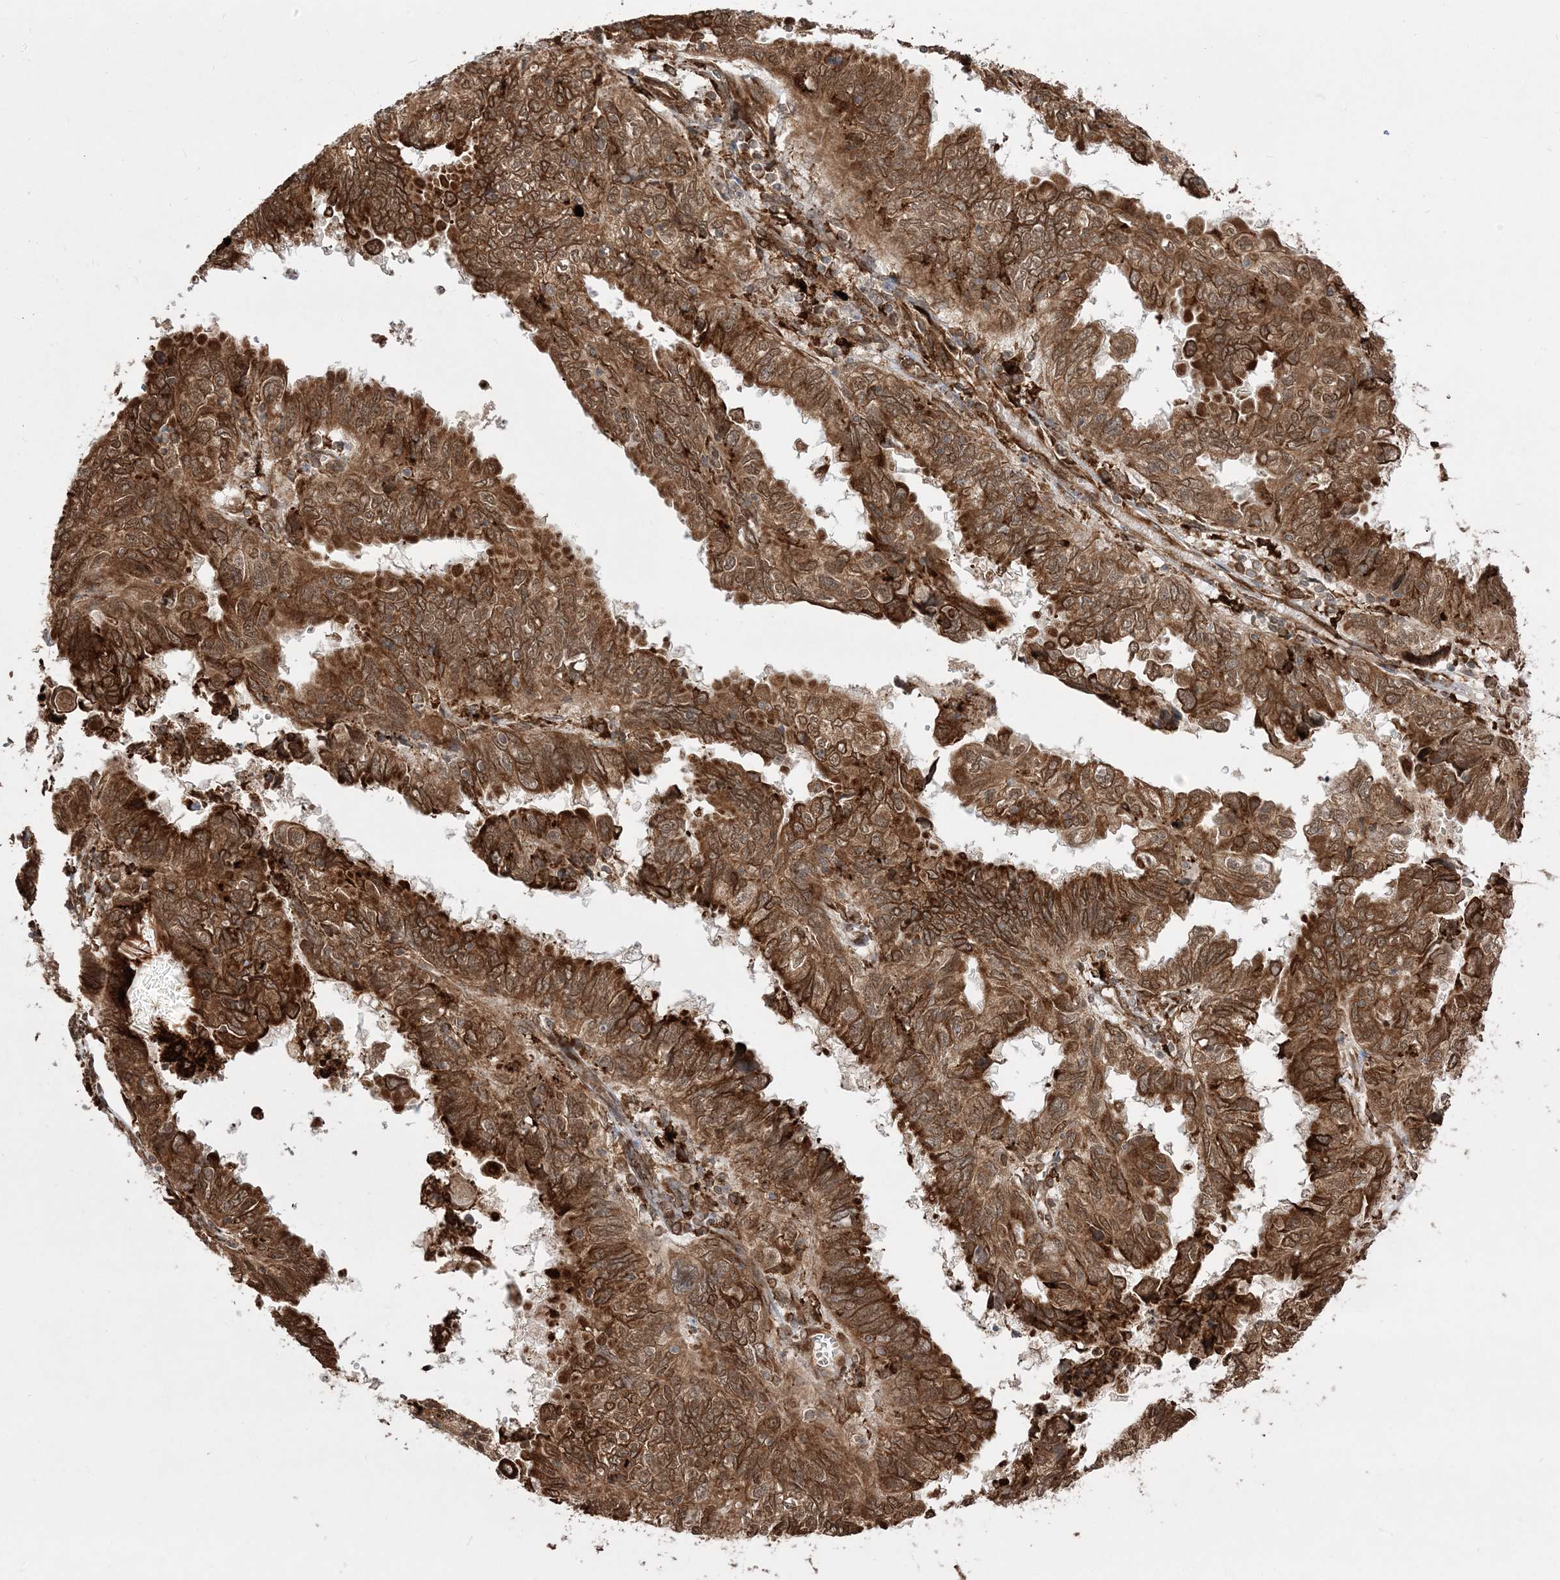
{"staining": {"intensity": "strong", "quantity": ">75%", "location": "cytoplasmic/membranous,nuclear"}, "tissue": "endometrial cancer", "cell_type": "Tumor cells", "image_type": "cancer", "snomed": [{"axis": "morphology", "description": "Adenocarcinoma, NOS"}, {"axis": "topography", "description": "Uterus"}], "caption": "The image demonstrates immunohistochemical staining of adenocarcinoma (endometrial). There is strong cytoplasmic/membranous and nuclear staining is appreciated in approximately >75% of tumor cells. (IHC, brightfield microscopy, high magnification).", "gene": "EPC2", "patient": {"sex": "female", "age": 77}}